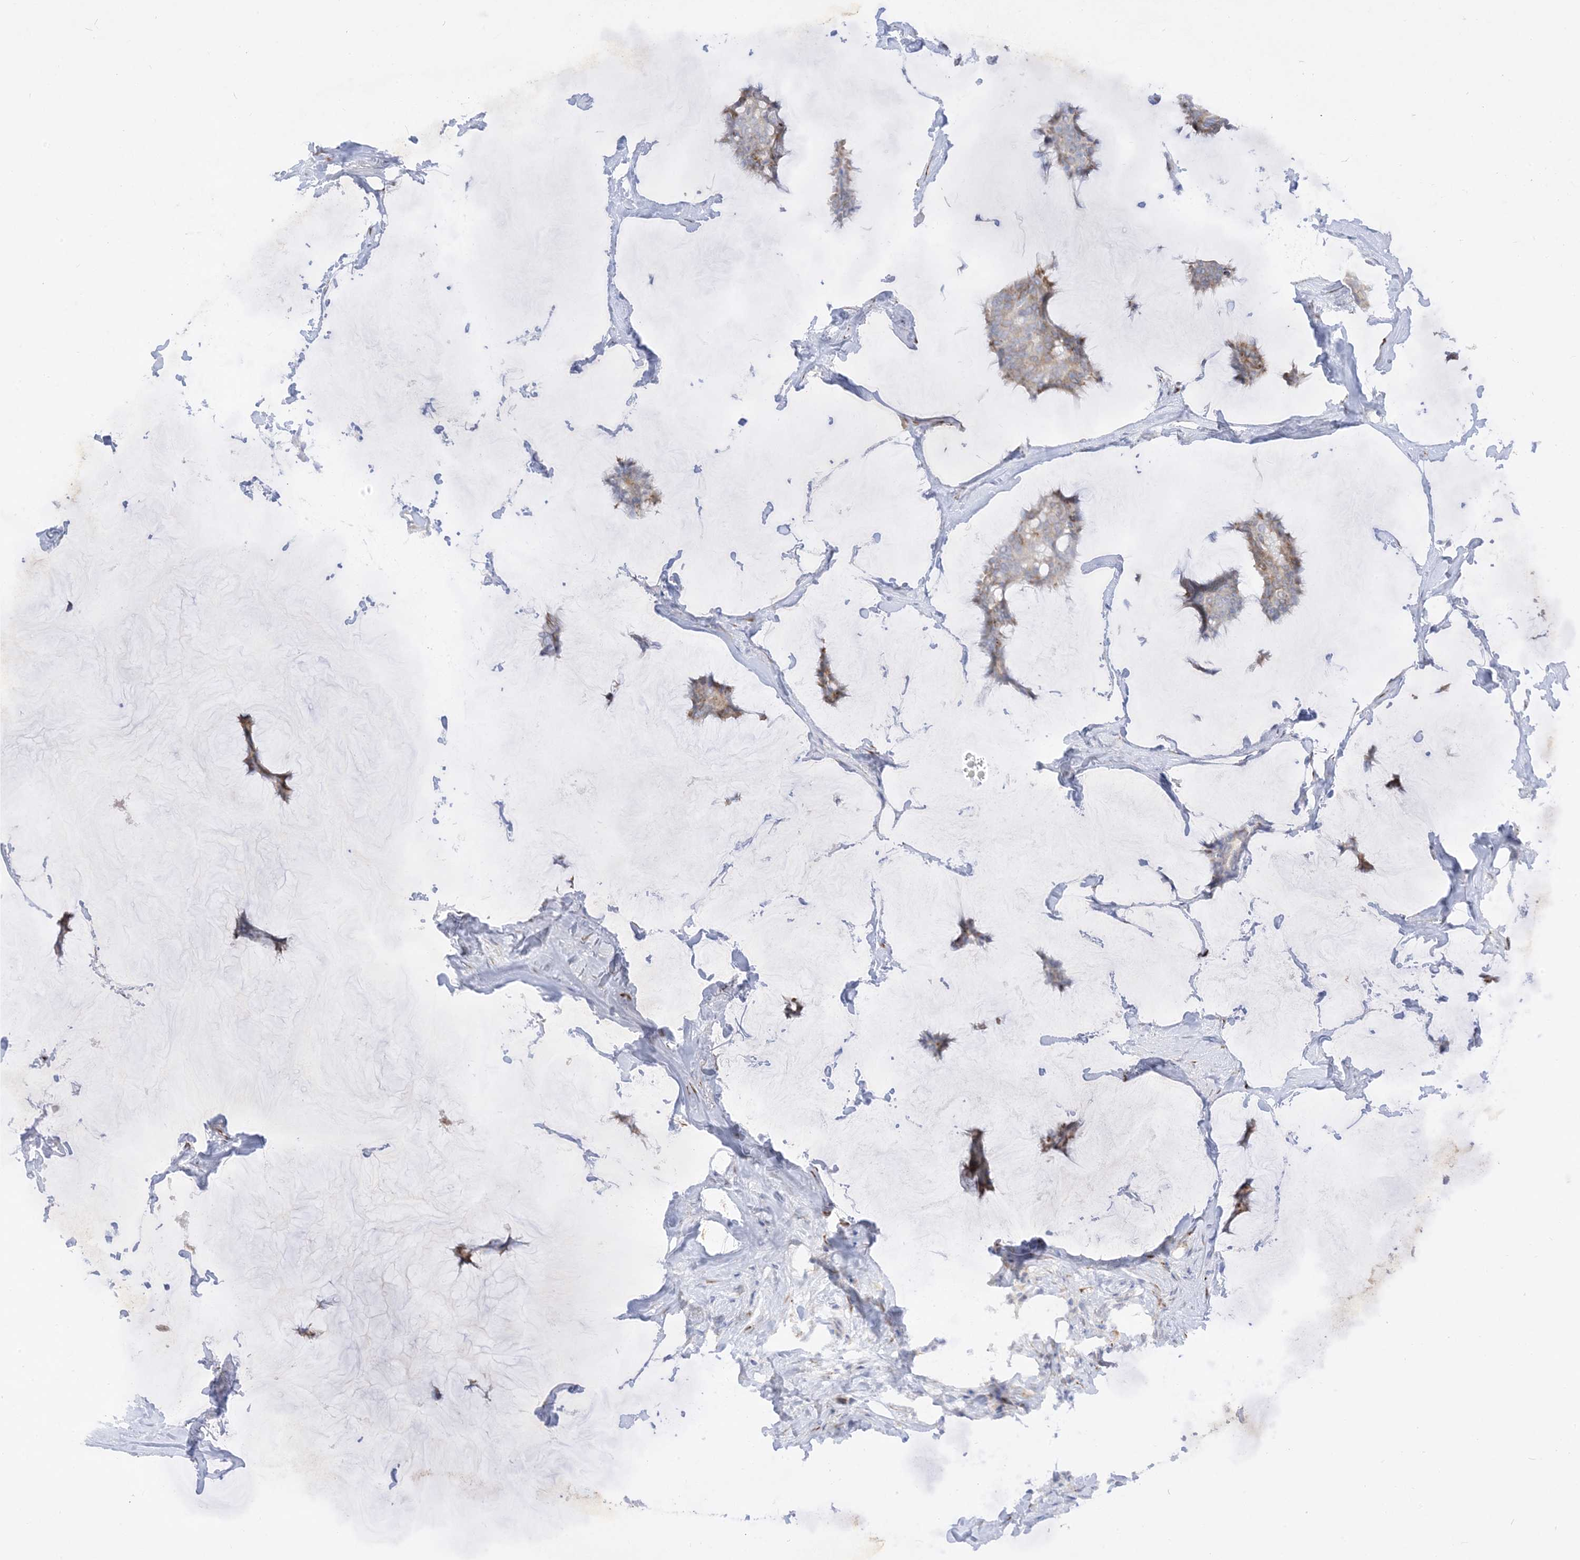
{"staining": {"intensity": "weak", "quantity": "25%-75%", "location": "cytoplasmic/membranous"}, "tissue": "breast cancer", "cell_type": "Tumor cells", "image_type": "cancer", "snomed": [{"axis": "morphology", "description": "Duct carcinoma"}, {"axis": "topography", "description": "Breast"}], "caption": "Immunohistochemical staining of human infiltrating ductal carcinoma (breast) exhibits low levels of weak cytoplasmic/membranous staining in about 25%-75% of tumor cells.", "gene": "LOXL3", "patient": {"sex": "female", "age": 93}}